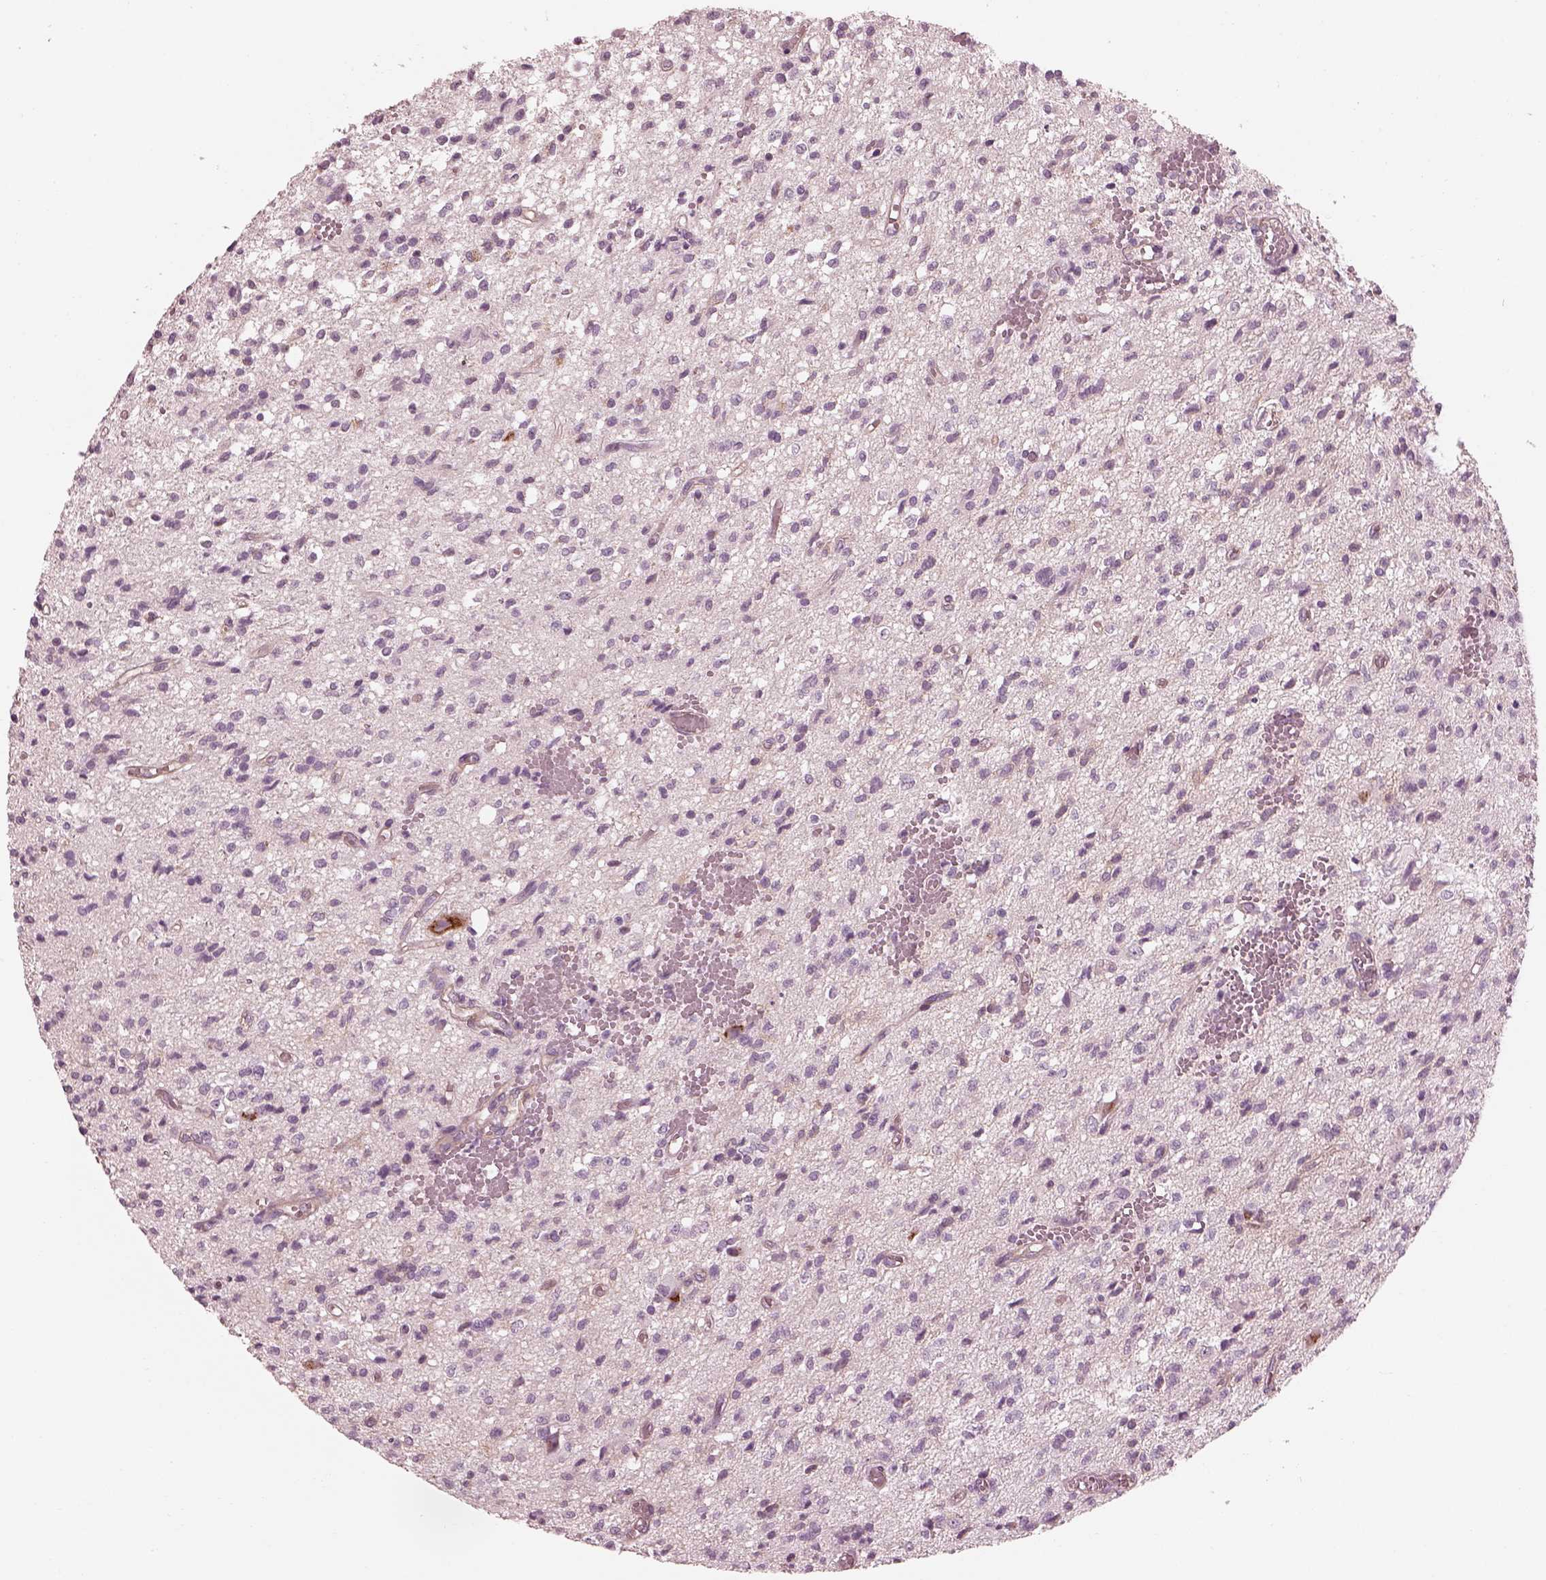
{"staining": {"intensity": "negative", "quantity": "none", "location": "none"}, "tissue": "glioma", "cell_type": "Tumor cells", "image_type": "cancer", "snomed": [{"axis": "morphology", "description": "Glioma, malignant, Low grade"}, {"axis": "topography", "description": "Brain"}], "caption": "Immunohistochemical staining of malignant low-grade glioma shows no significant staining in tumor cells. (Brightfield microscopy of DAB (3,3'-diaminobenzidine) IHC at high magnification).", "gene": "ELAPOR1", "patient": {"sex": "male", "age": 64}}